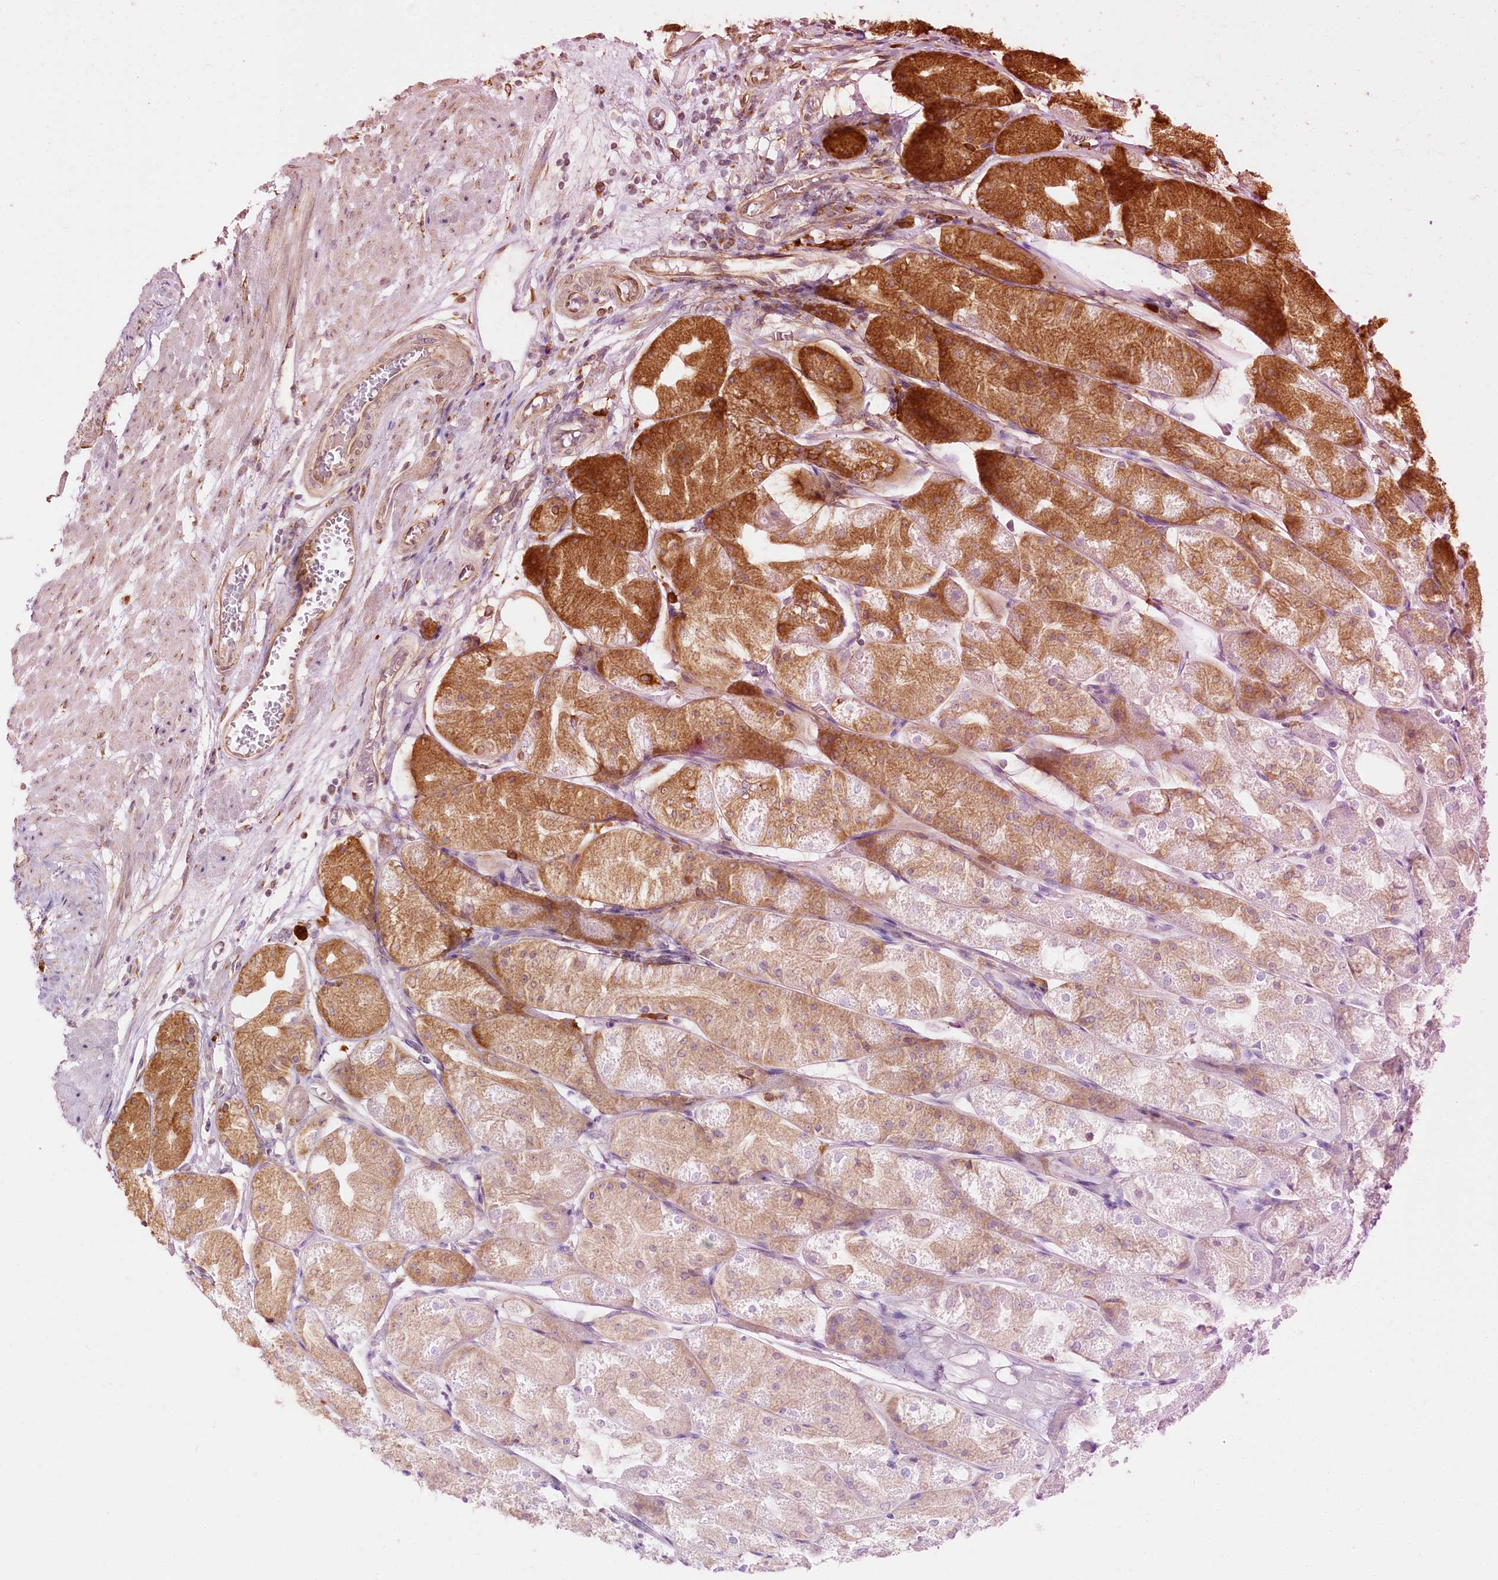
{"staining": {"intensity": "strong", "quantity": "<25%", "location": "cytoplasmic/membranous"}, "tissue": "stomach", "cell_type": "Glandular cells", "image_type": "normal", "snomed": [{"axis": "morphology", "description": "Normal tissue, NOS"}, {"axis": "topography", "description": "Stomach, upper"}], "caption": "Immunohistochemistry histopathology image of normal human stomach stained for a protein (brown), which exhibits medium levels of strong cytoplasmic/membranous staining in about <25% of glandular cells.", "gene": "CNPY2", "patient": {"sex": "male", "age": 72}}